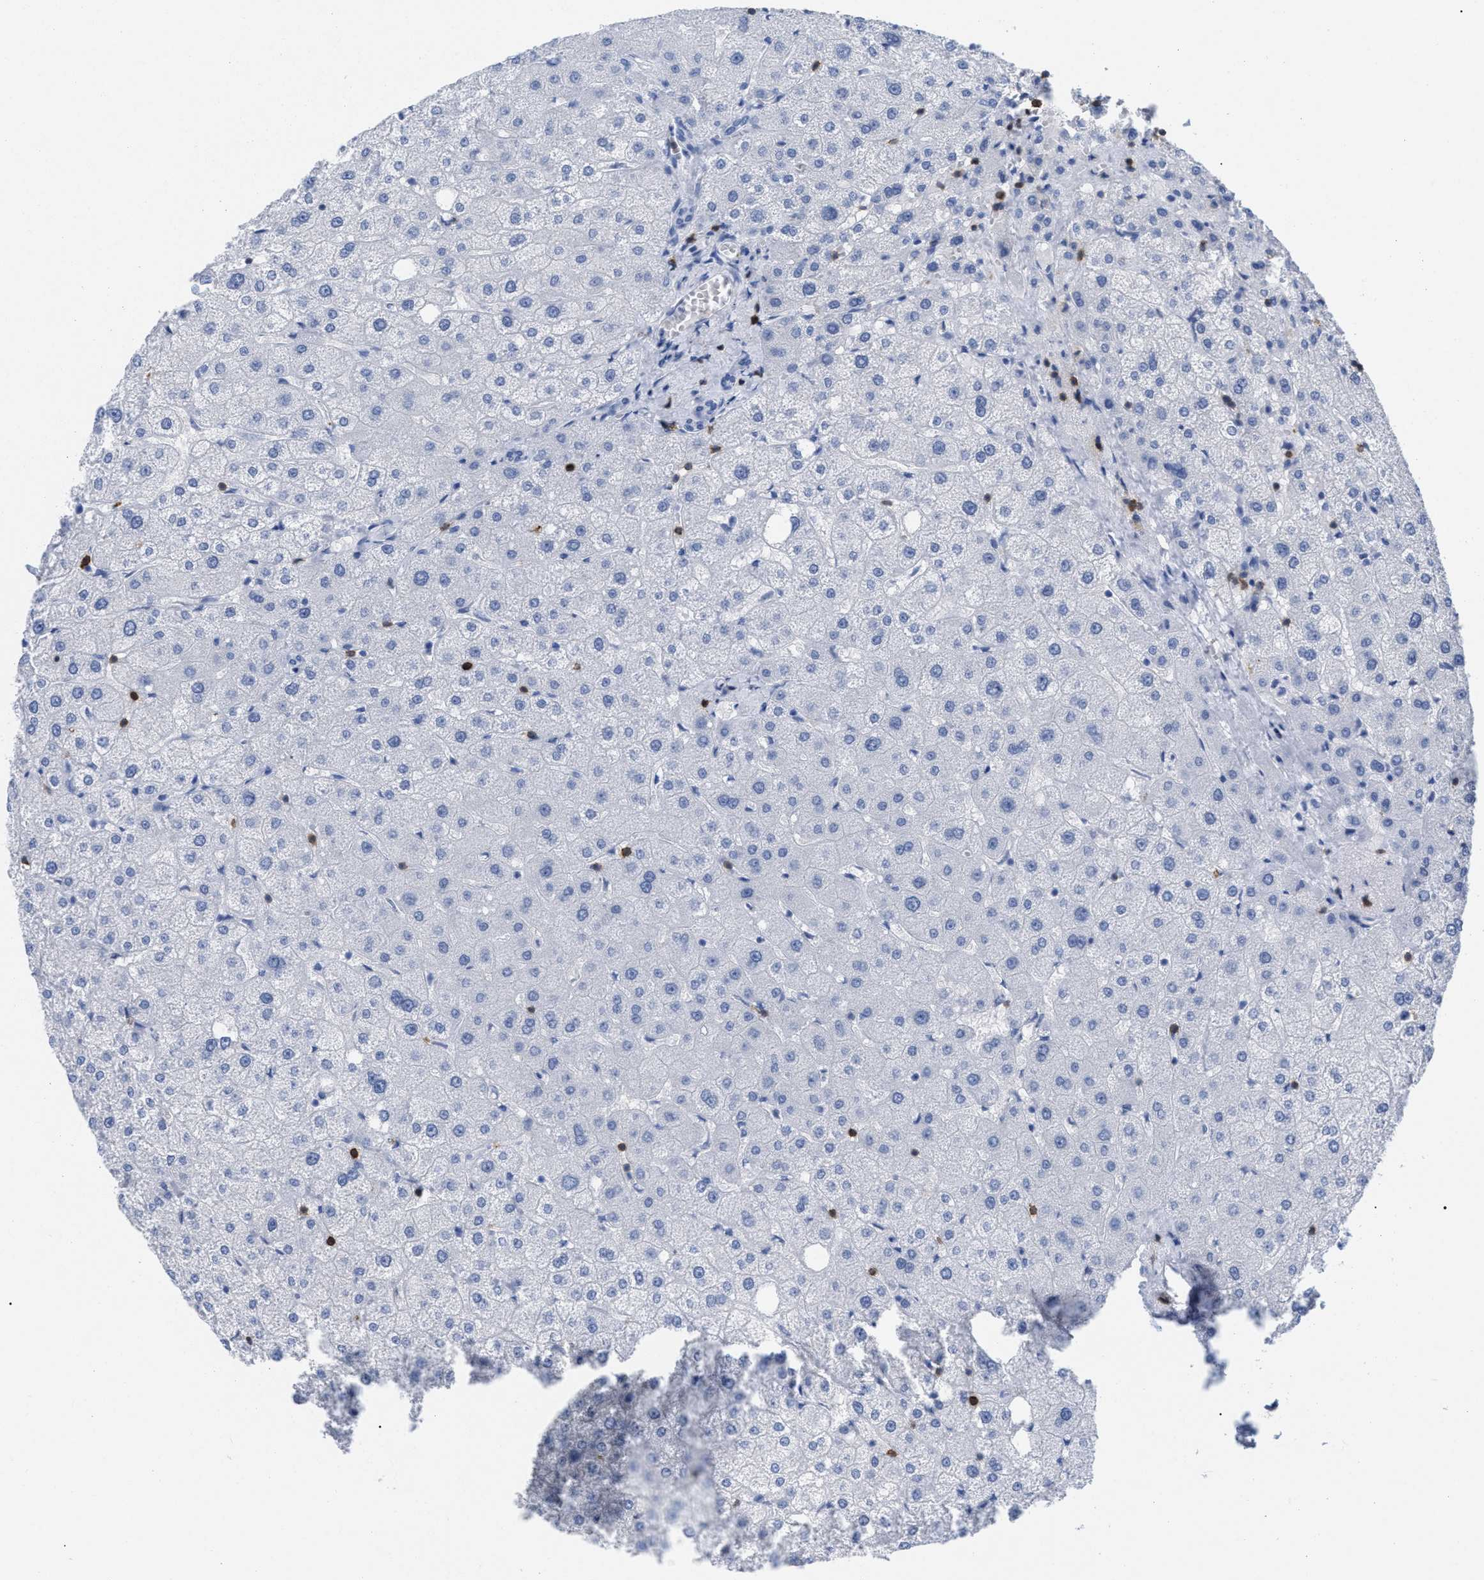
{"staining": {"intensity": "negative", "quantity": "none", "location": "none"}, "tissue": "liver", "cell_type": "Cholangiocytes", "image_type": "normal", "snomed": [{"axis": "morphology", "description": "Normal tissue, NOS"}, {"axis": "topography", "description": "Liver"}], "caption": "Immunohistochemical staining of unremarkable human liver exhibits no significant expression in cholangiocytes.", "gene": "CD5", "patient": {"sex": "male", "age": 73}}